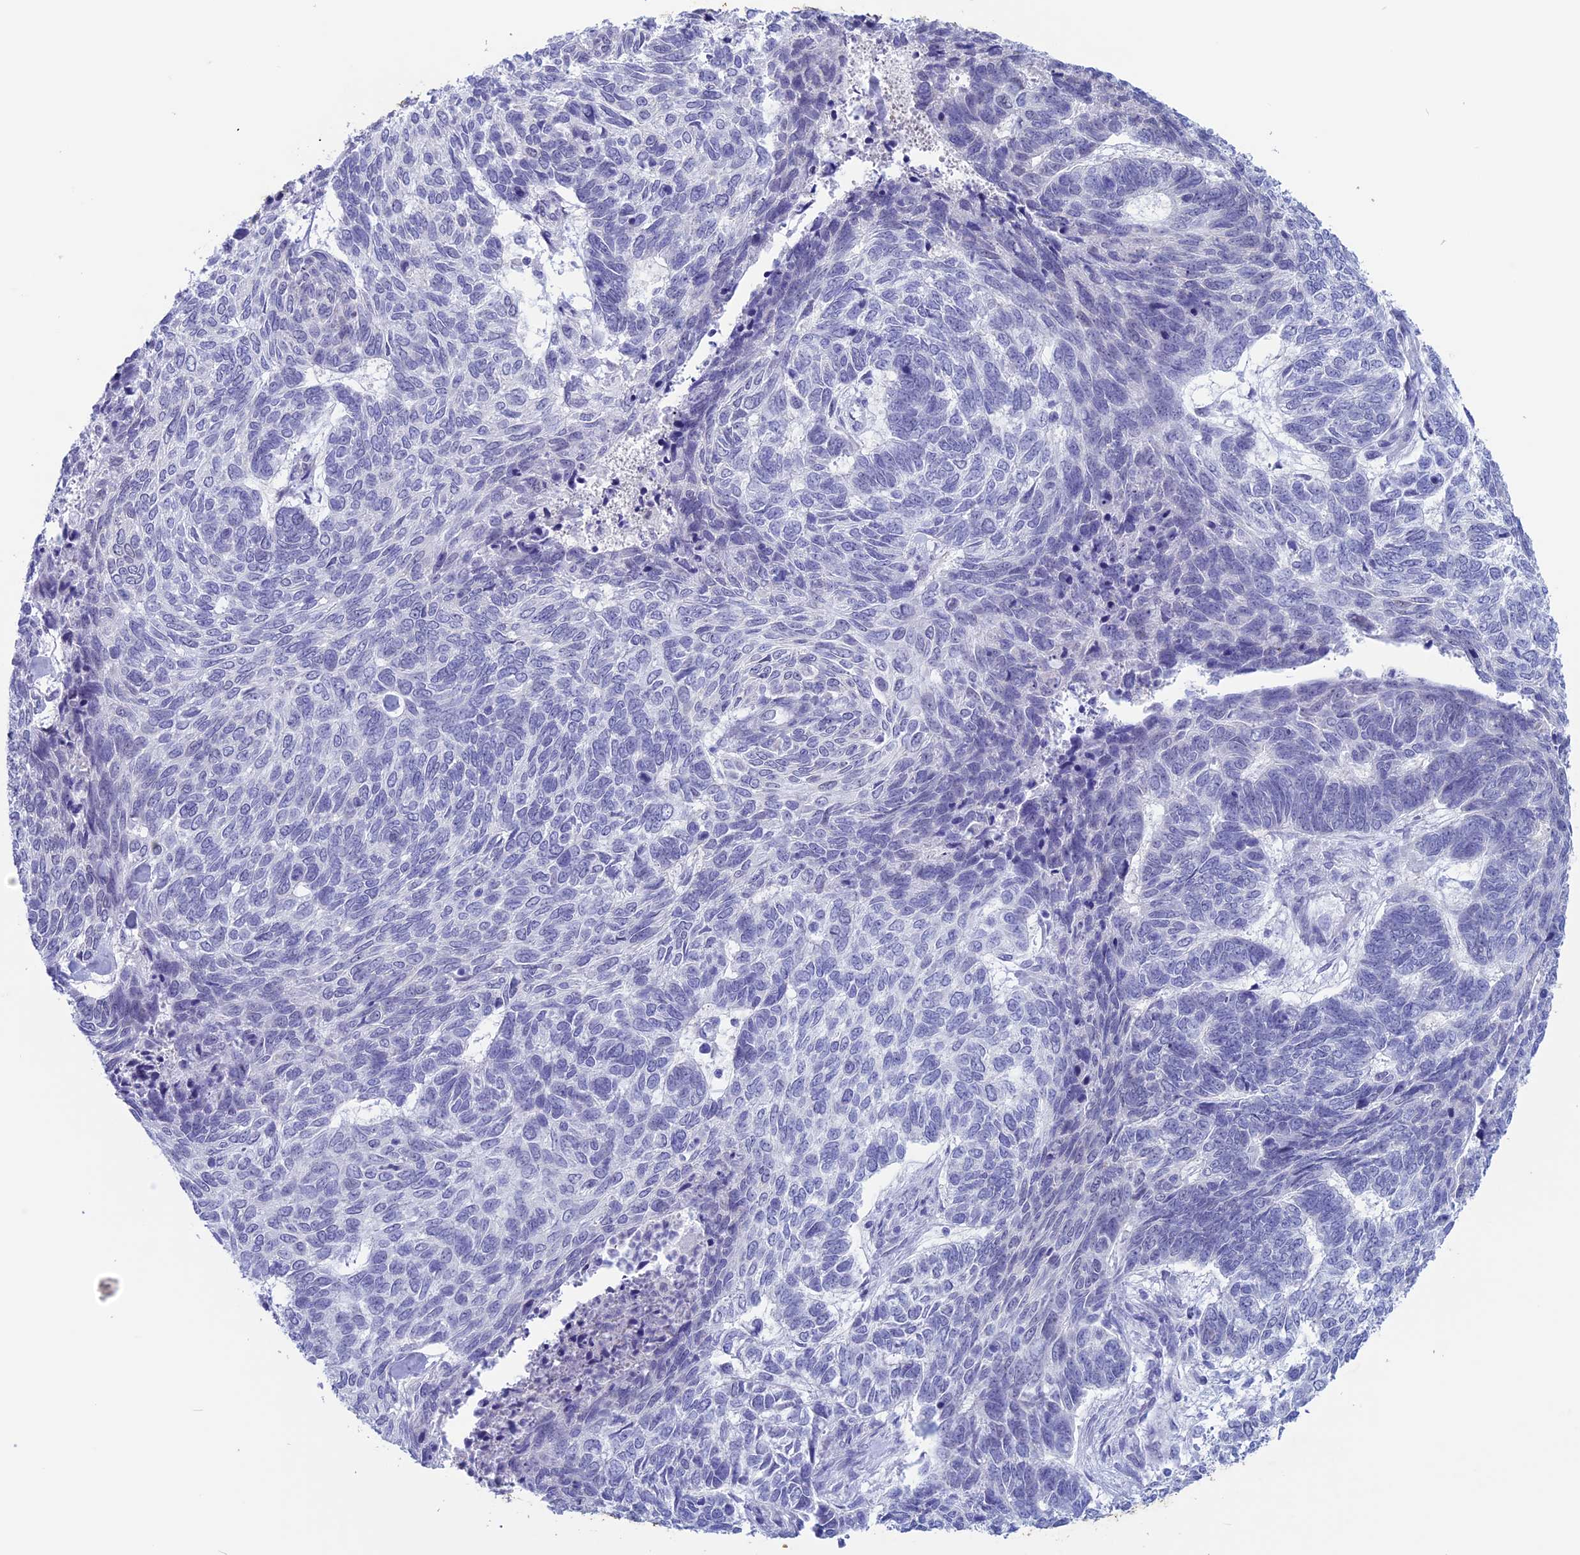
{"staining": {"intensity": "negative", "quantity": "none", "location": "none"}, "tissue": "skin cancer", "cell_type": "Tumor cells", "image_type": "cancer", "snomed": [{"axis": "morphology", "description": "Basal cell carcinoma"}, {"axis": "topography", "description": "Skin"}], "caption": "An immunohistochemistry (IHC) image of skin basal cell carcinoma is shown. There is no staining in tumor cells of skin basal cell carcinoma.", "gene": "LHFPL2", "patient": {"sex": "female", "age": 65}}